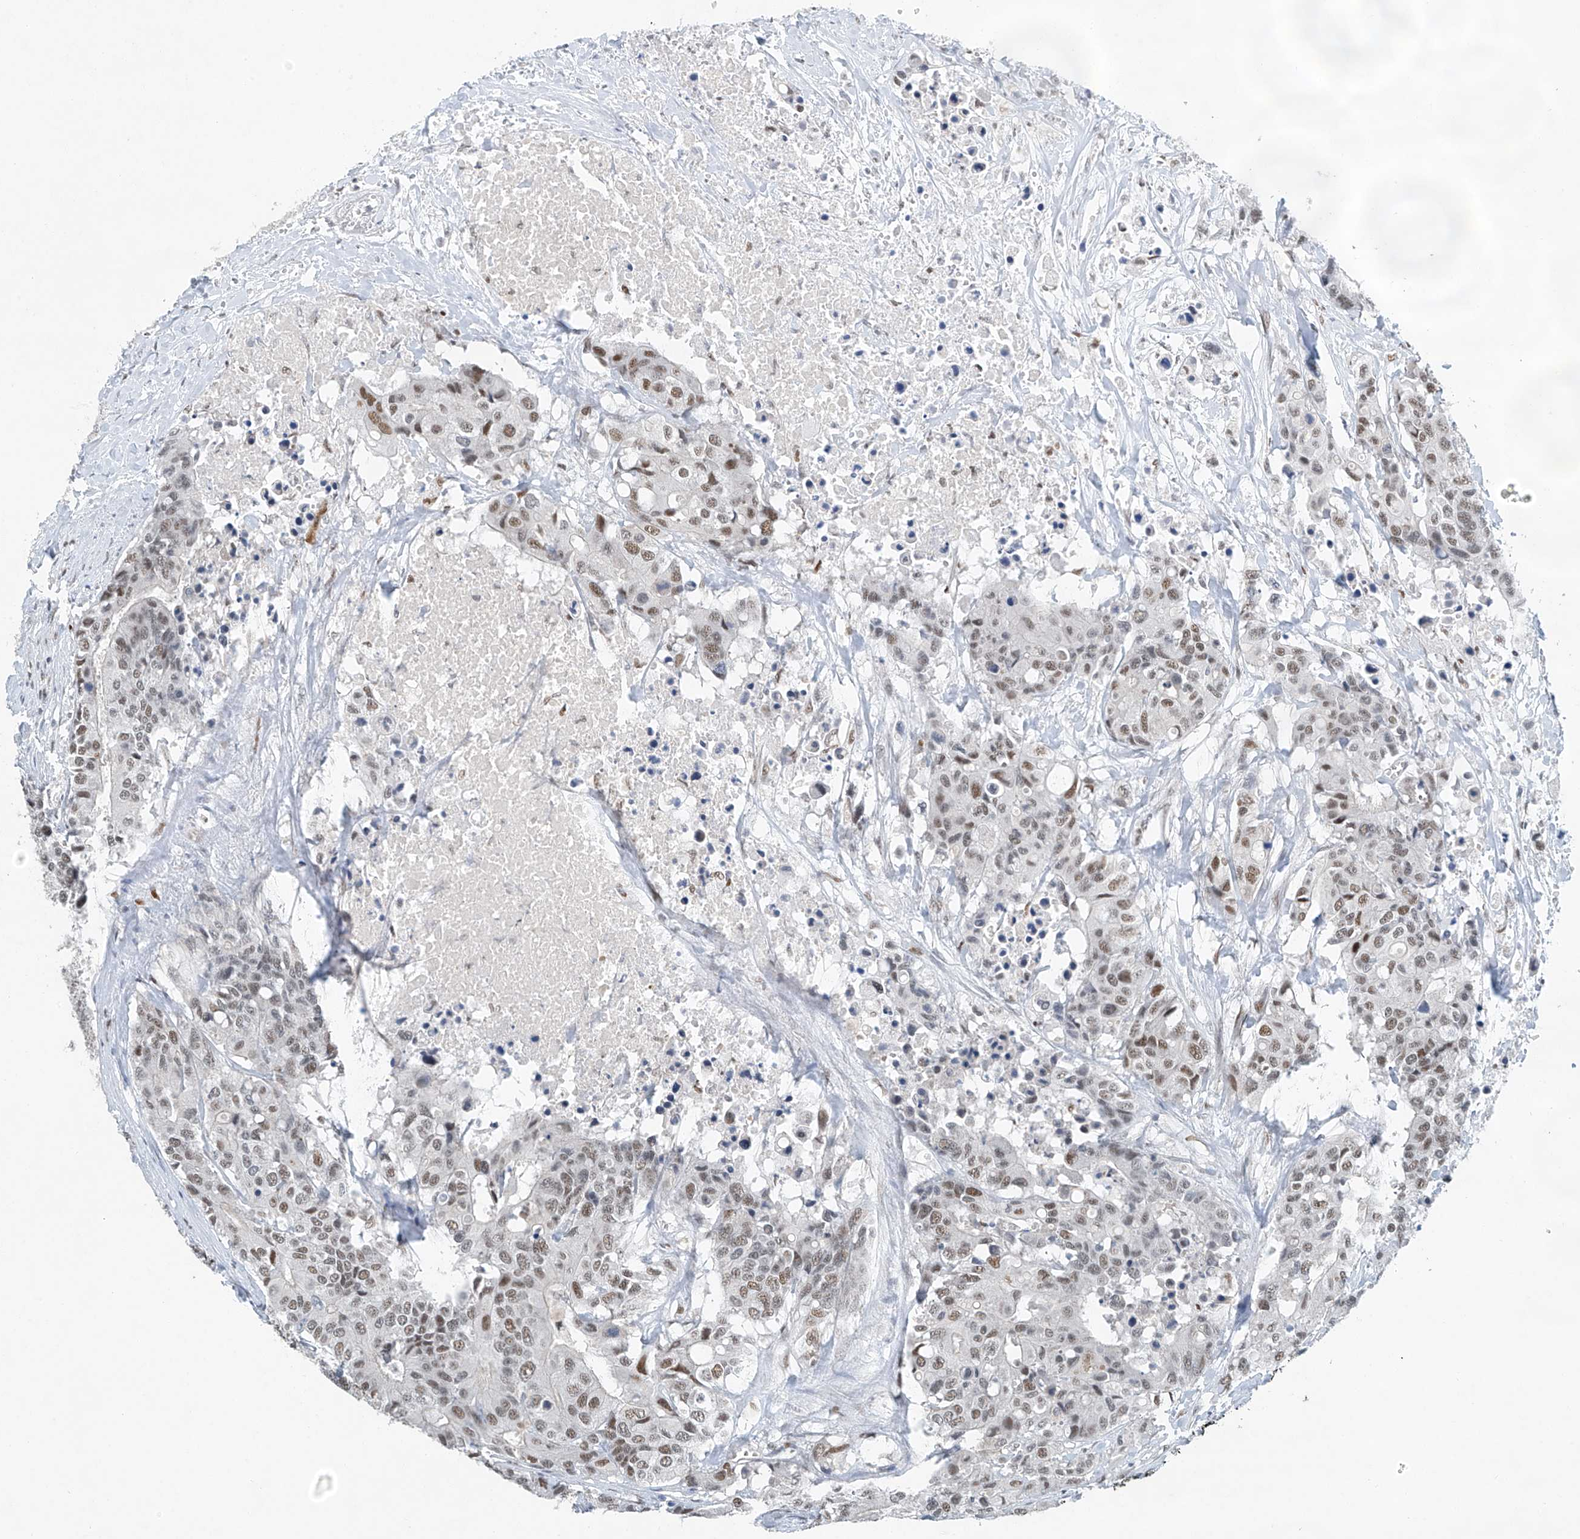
{"staining": {"intensity": "moderate", "quantity": ">75%", "location": "nuclear"}, "tissue": "colorectal cancer", "cell_type": "Tumor cells", "image_type": "cancer", "snomed": [{"axis": "morphology", "description": "Adenocarcinoma, NOS"}, {"axis": "topography", "description": "Colon"}], "caption": "There is medium levels of moderate nuclear expression in tumor cells of colorectal cancer, as demonstrated by immunohistochemical staining (brown color).", "gene": "TAF8", "patient": {"sex": "male", "age": 77}}